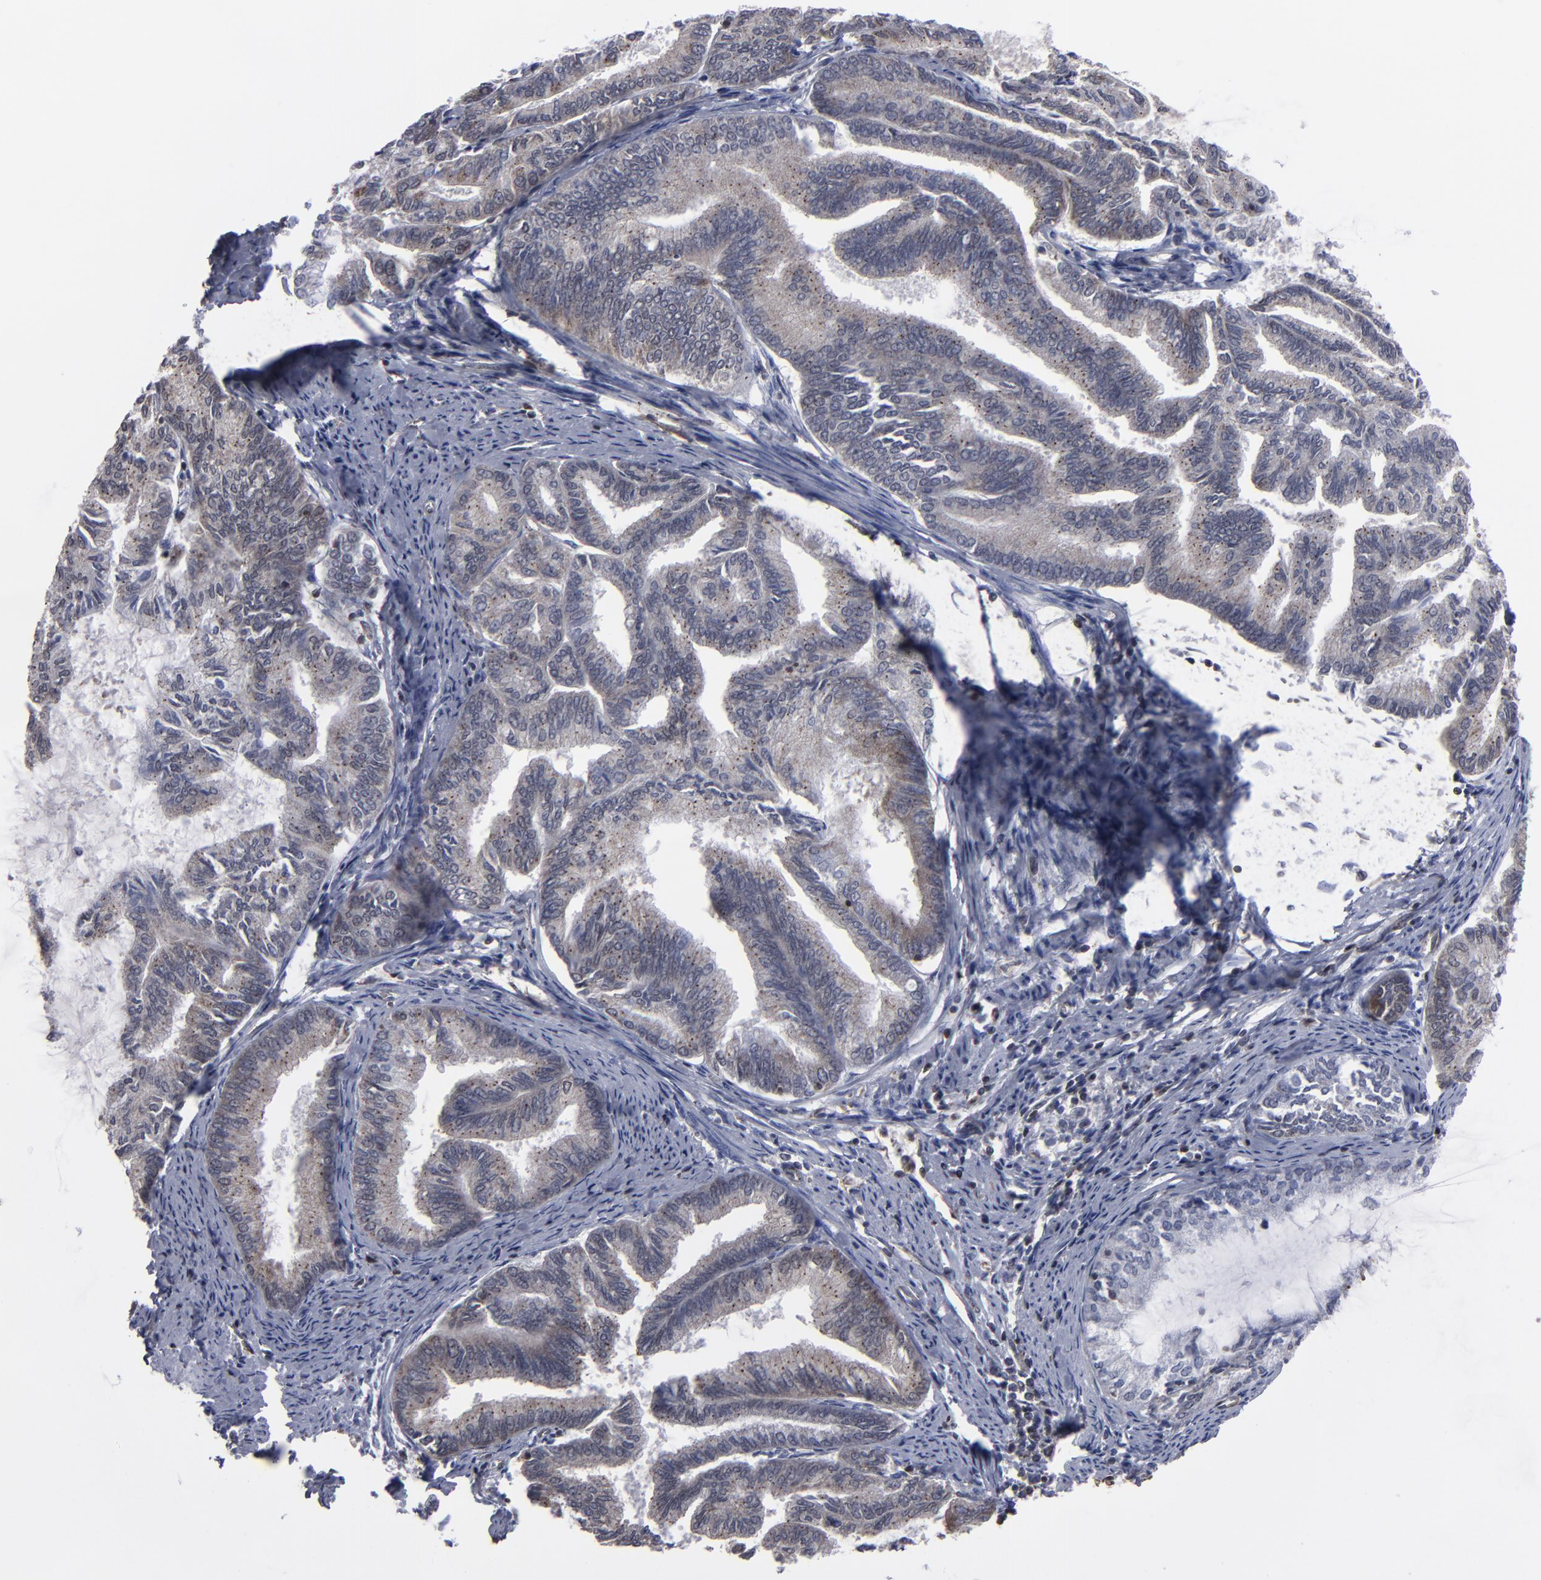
{"staining": {"intensity": "weak", "quantity": "25%-75%", "location": "cytoplasmic/membranous"}, "tissue": "endometrial cancer", "cell_type": "Tumor cells", "image_type": "cancer", "snomed": [{"axis": "morphology", "description": "Adenocarcinoma, NOS"}, {"axis": "topography", "description": "Endometrium"}], "caption": "Protein staining shows weak cytoplasmic/membranous staining in about 25%-75% of tumor cells in endometrial adenocarcinoma.", "gene": "KIAA2026", "patient": {"sex": "female", "age": 86}}